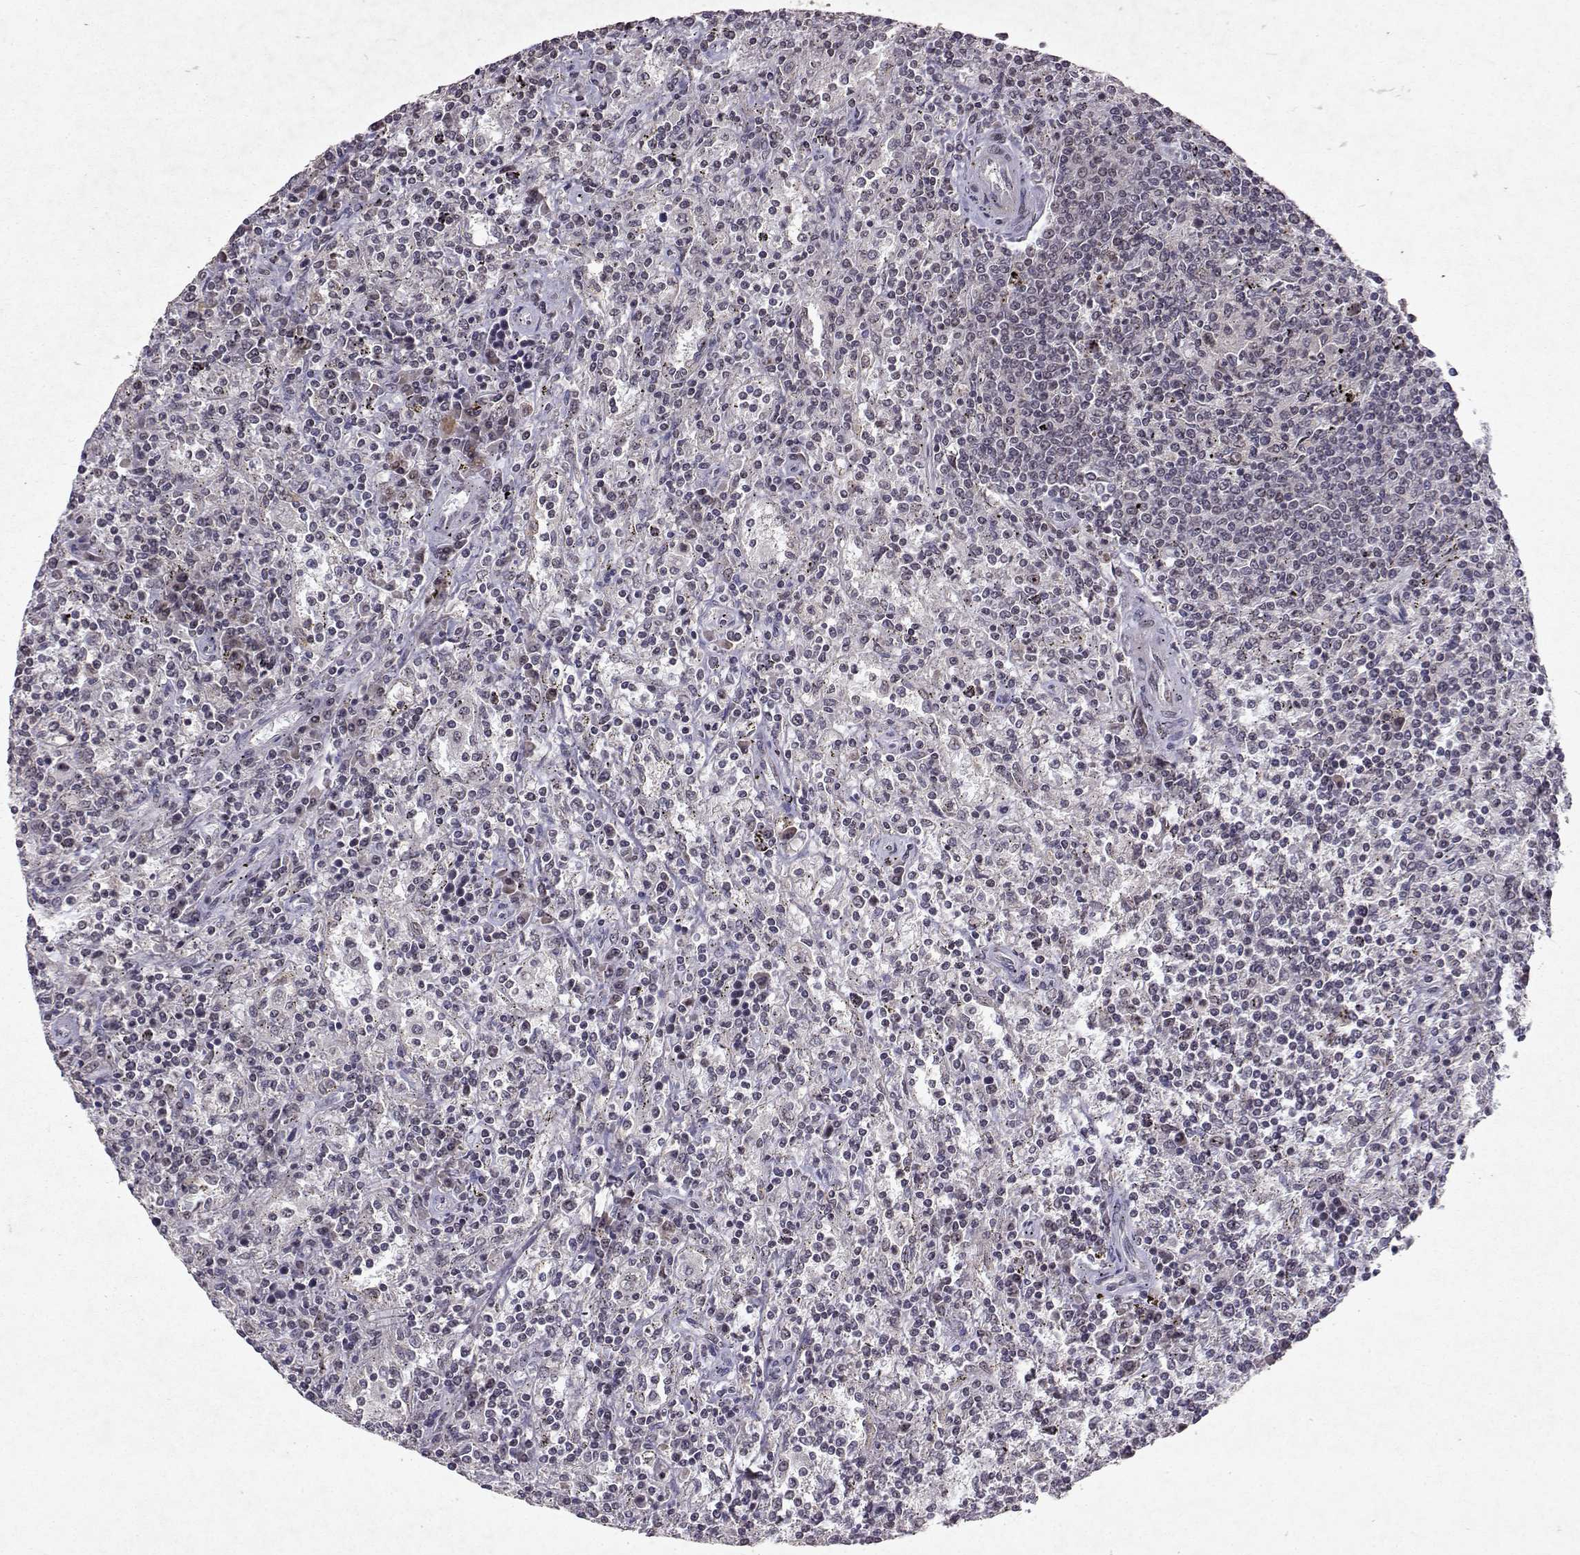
{"staining": {"intensity": "negative", "quantity": "none", "location": "none"}, "tissue": "lymphoma", "cell_type": "Tumor cells", "image_type": "cancer", "snomed": [{"axis": "morphology", "description": "Malignant lymphoma, non-Hodgkin's type, Low grade"}, {"axis": "topography", "description": "Spleen"}], "caption": "This is an IHC photomicrograph of human malignant lymphoma, non-Hodgkin's type (low-grade). There is no staining in tumor cells.", "gene": "DDX56", "patient": {"sex": "male", "age": 62}}